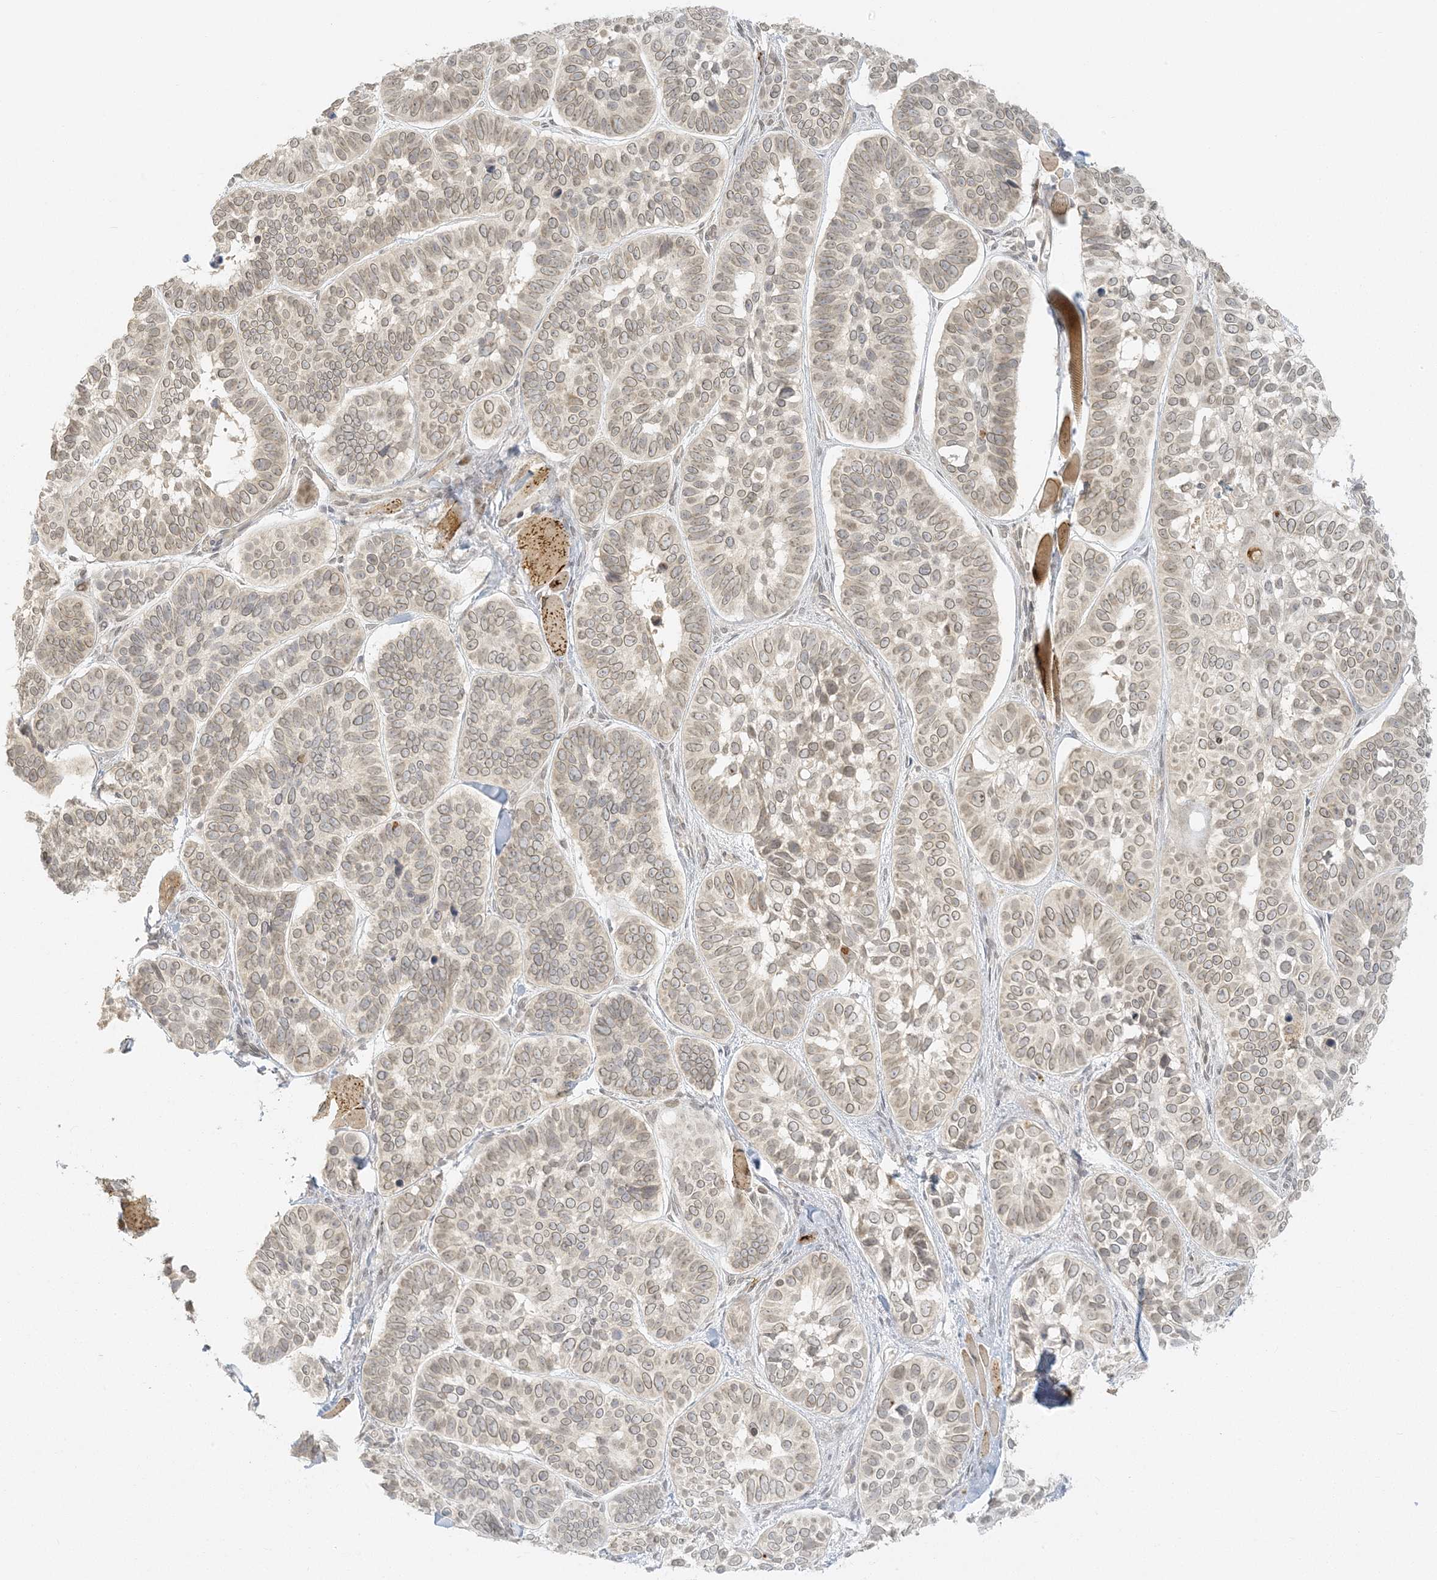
{"staining": {"intensity": "weak", "quantity": ">75%", "location": "nuclear"}, "tissue": "skin cancer", "cell_type": "Tumor cells", "image_type": "cancer", "snomed": [{"axis": "morphology", "description": "Basal cell carcinoma"}, {"axis": "topography", "description": "Skin"}], "caption": "IHC of human skin basal cell carcinoma demonstrates low levels of weak nuclear positivity in approximately >75% of tumor cells. (DAB (3,3'-diaminobenzidine) = brown stain, brightfield microscopy at high magnification).", "gene": "LIPT1", "patient": {"sex": "male", "age": 62}}